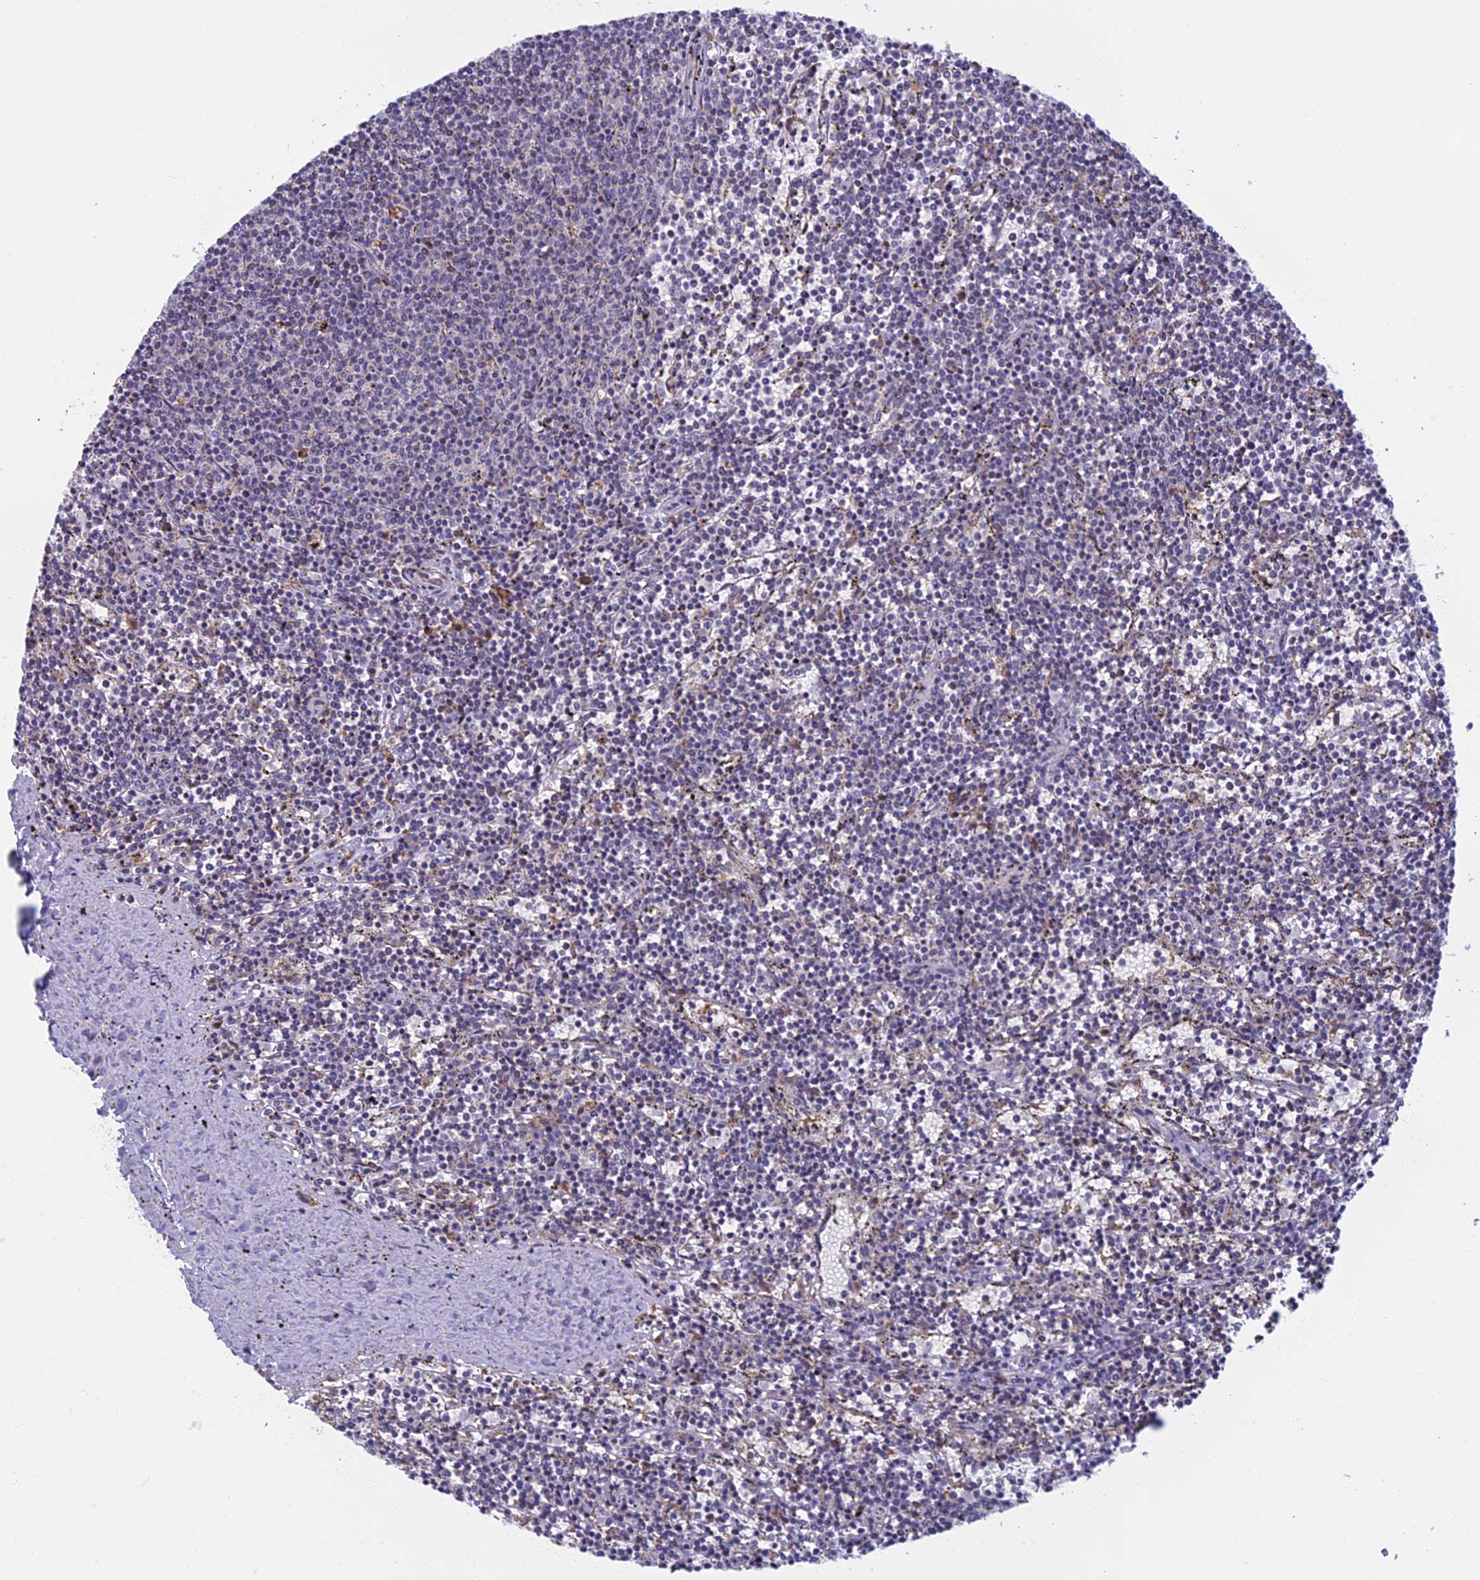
{"staining": {"intensity": "negative", "quantity": "none", "location": "none"}, "tissue": "lymphoma", "cell_type": "Tumor cells", "image_type": "cancer", "snomed": [{"axis": "morphology", "description": "Malignant lymphoma, non-Hodgkin's type, Low grade"}, {"axis": "topography", "description": "Spleen"}], "caption": "Tumor cells show no significant expression in low-grade malignant lymphoma, non-Hodgkin's type.", "gene": "DDX51", "patient": {"sex": "female", "age": 50}}